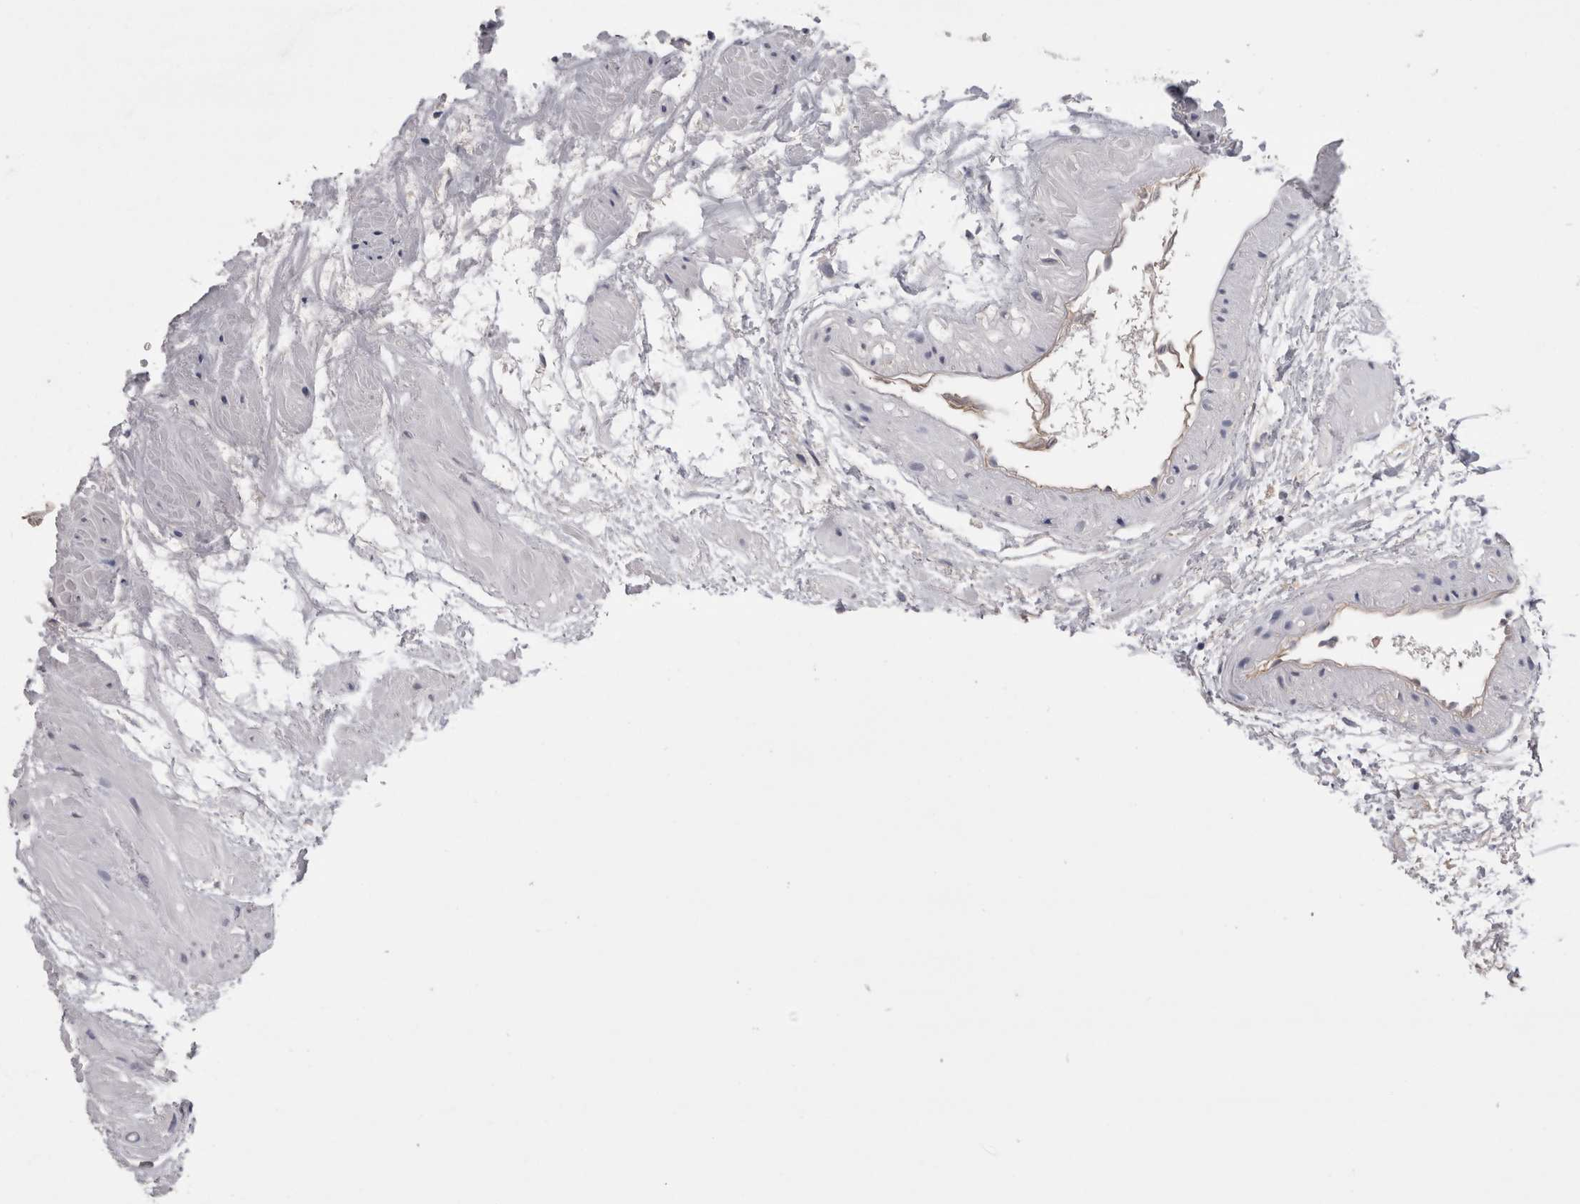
{"staining": {"intensity": "moderate", "quantity": "<25%", "location": "cytoplasmic/membranous"}, "tissue": "urothelial cancer", "cell_type": "Tumor cells", "image_type": "cancer", "snomed": [{"axis": "morphology", "description": "Urothelial carcinoma, Low grade"}, {"axis": "topography", "description": "Urinary bladder"}], "caption": "Immunohistochemical staining of low-grade urothelial carcinoma displays low levels of moderate cytoplasmic/membranous staining in about <25% of tumor cells.", "gene": "NECTIN2", "patient": {"sex": "male", "age": 78}}